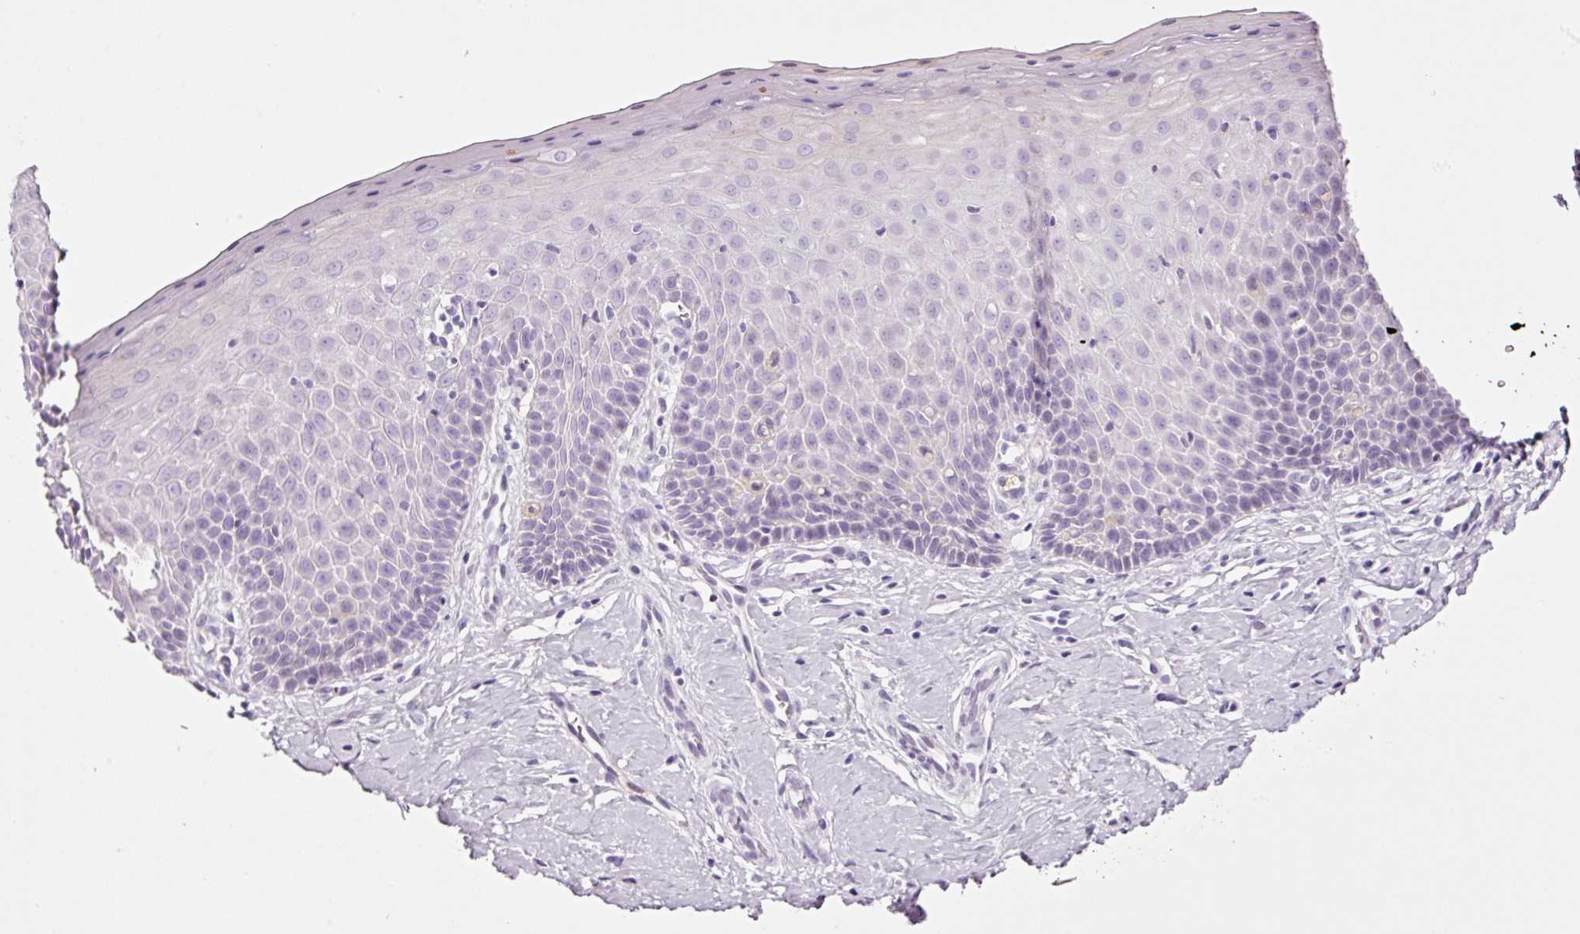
{"staining": {"intensity": "weak", "quantity": "25%-75%", "location": "cytoplasmic/membranous"}, "tissue": "cervix", "cell_type": "Glandular cells", "image_type": "normal", "snomed": [{"axis": "morphology", "description": "Normal tissue, NOS"}, {"axis": "topography", "description": "Cervix"}], "caption": "Cervix stained with a protein marker reveals weak staining in glandular cells.", "gene": "KLF1", "patient": {"sex": "female", "age": 36}}